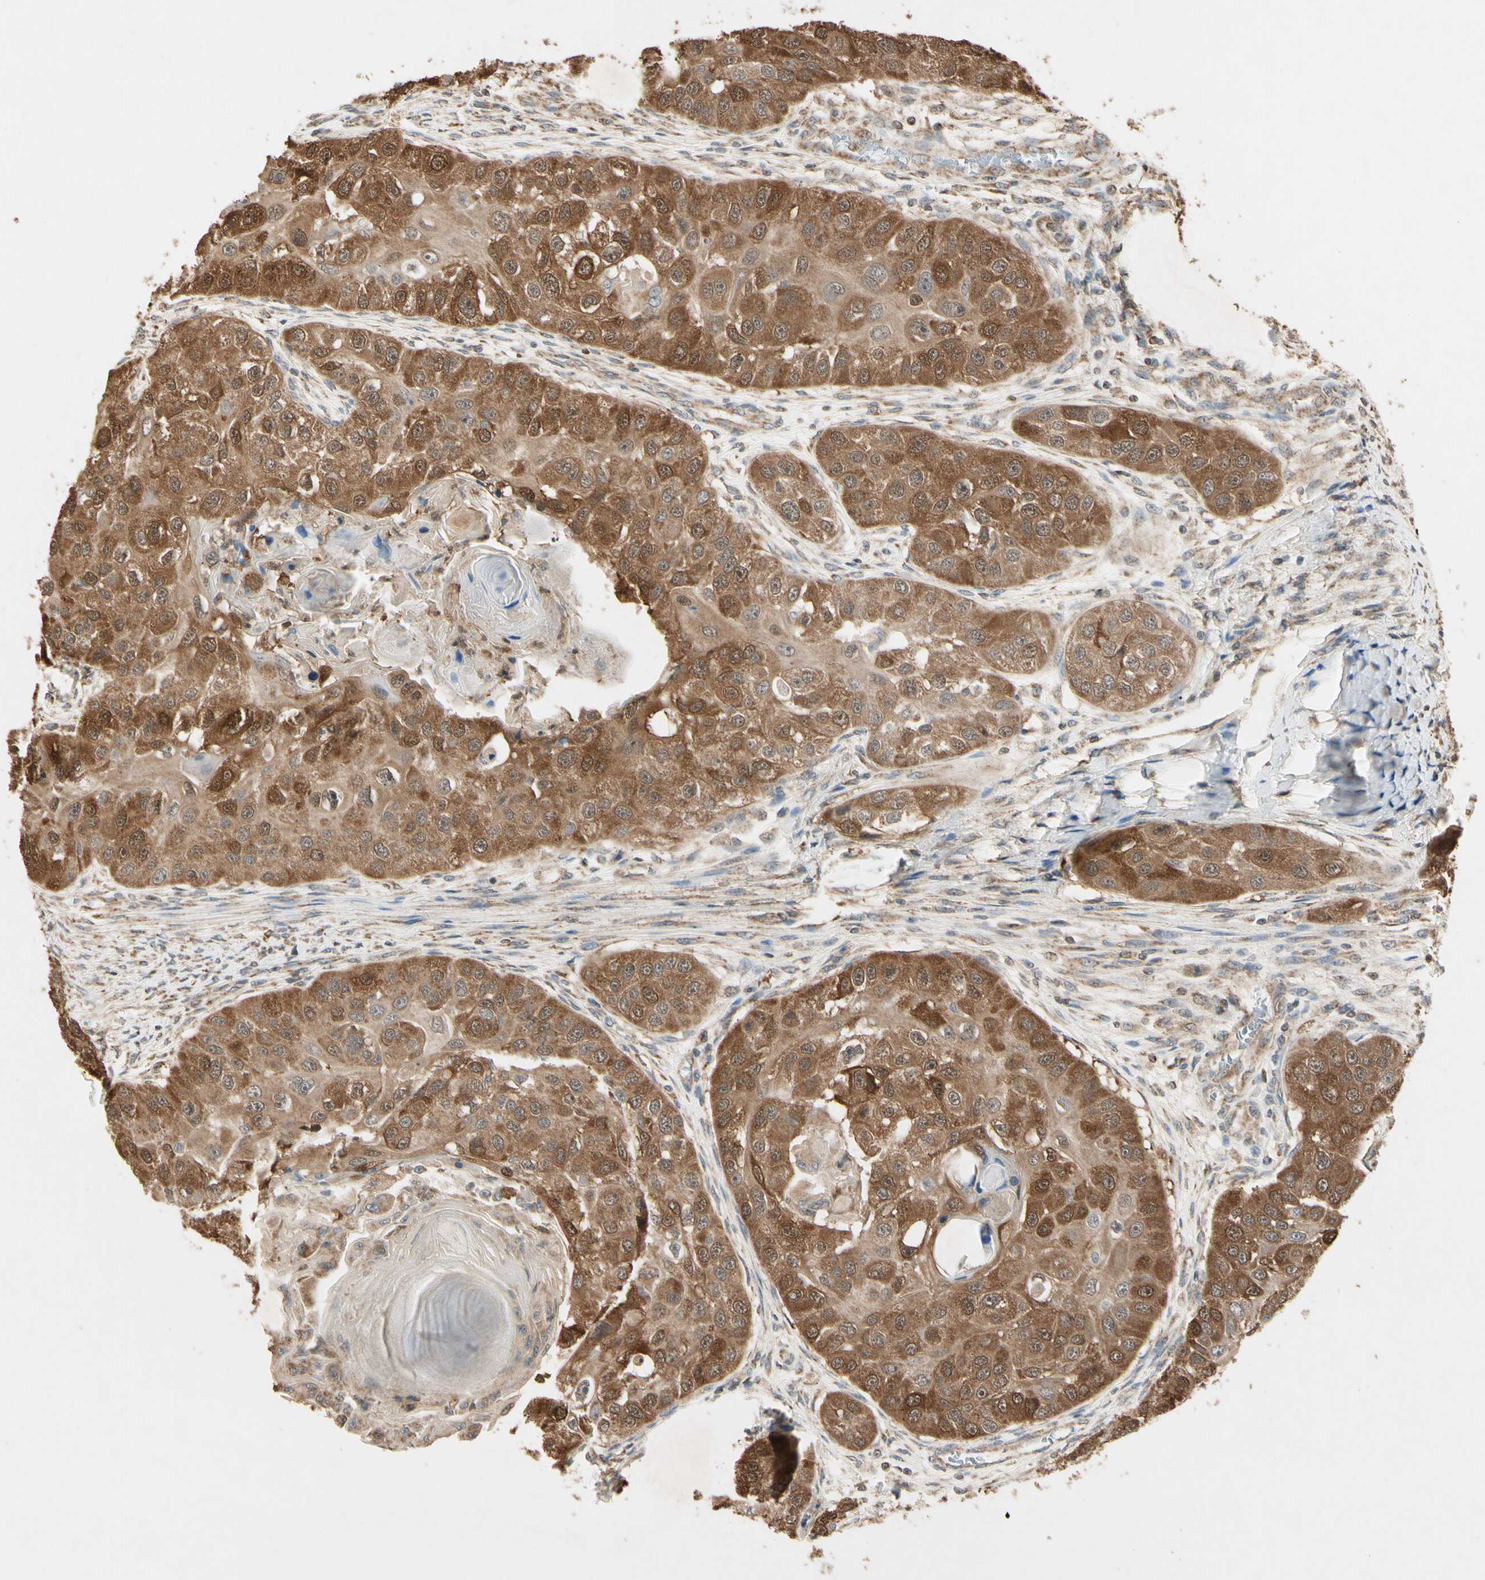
{"staining": {"intensity": "moderate", "quantity": ">75%", "location": "cytoplasmic/membranous,nuclear"}, "tissue": "head and neck cancer", "cell_type": "Tumor cells", "image_type": "cancer", "snomed": [{"axis": "morphology", "description": "Normal tissue, NOS"}, {"axis": "morphology", "description": "Squamous cell carcinoma, NOS"}, {"axis": "topography", "description": "Skeletal muscle"}, {"axis": "topography", "description": "Head-Neck"}], "caption": "Moderate cytoplasmic/membranous and nuclear positivity for a protein is appreciated in about >75% of tumor cells of squamous cell carcinoma (head and neck) using IHC.", "gene": "PRDX5", "patient": {"sex": "male", "age": 51}}